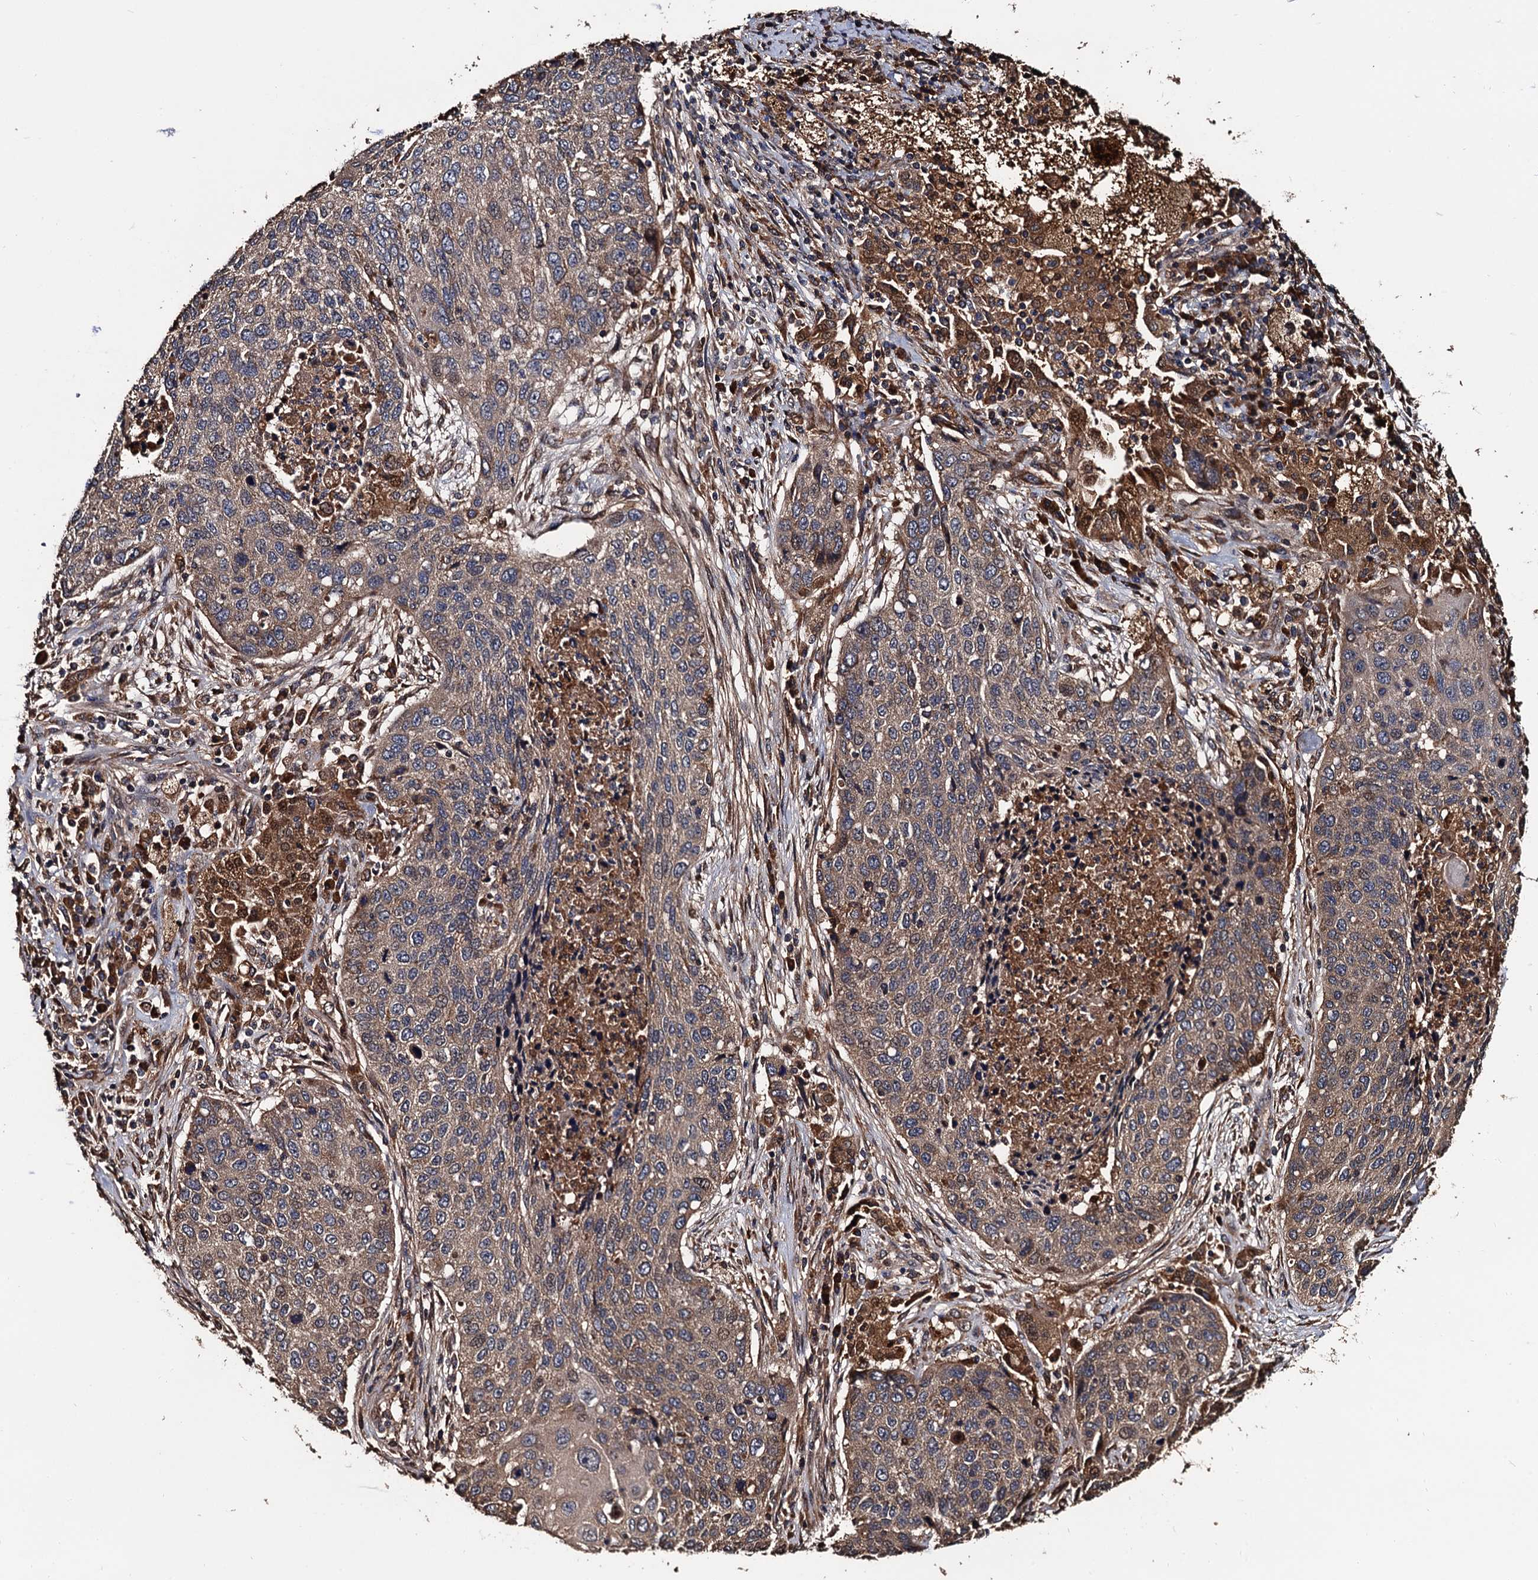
{"staining": {"intensity": "weak", "quantity": "25%-75%", "location": "cytoplasmic/membranous"}, "tissue": "lung cancer", "cell_type": "Tumor cells", "image_type": "cancer", "snomed": [{"axis": "morphology", "description": "Squamous cell carcinoma, NOS"}, {"axis": "topography", "description": "Lung"}], "caption": "An image of lung squamous cell carcinoma stained for a protein exhibits weak cytoplasmic/membranous brown staining in tumor cells.", "gene": "RGS11", "patient": {"sex": "female", "age": 63}}